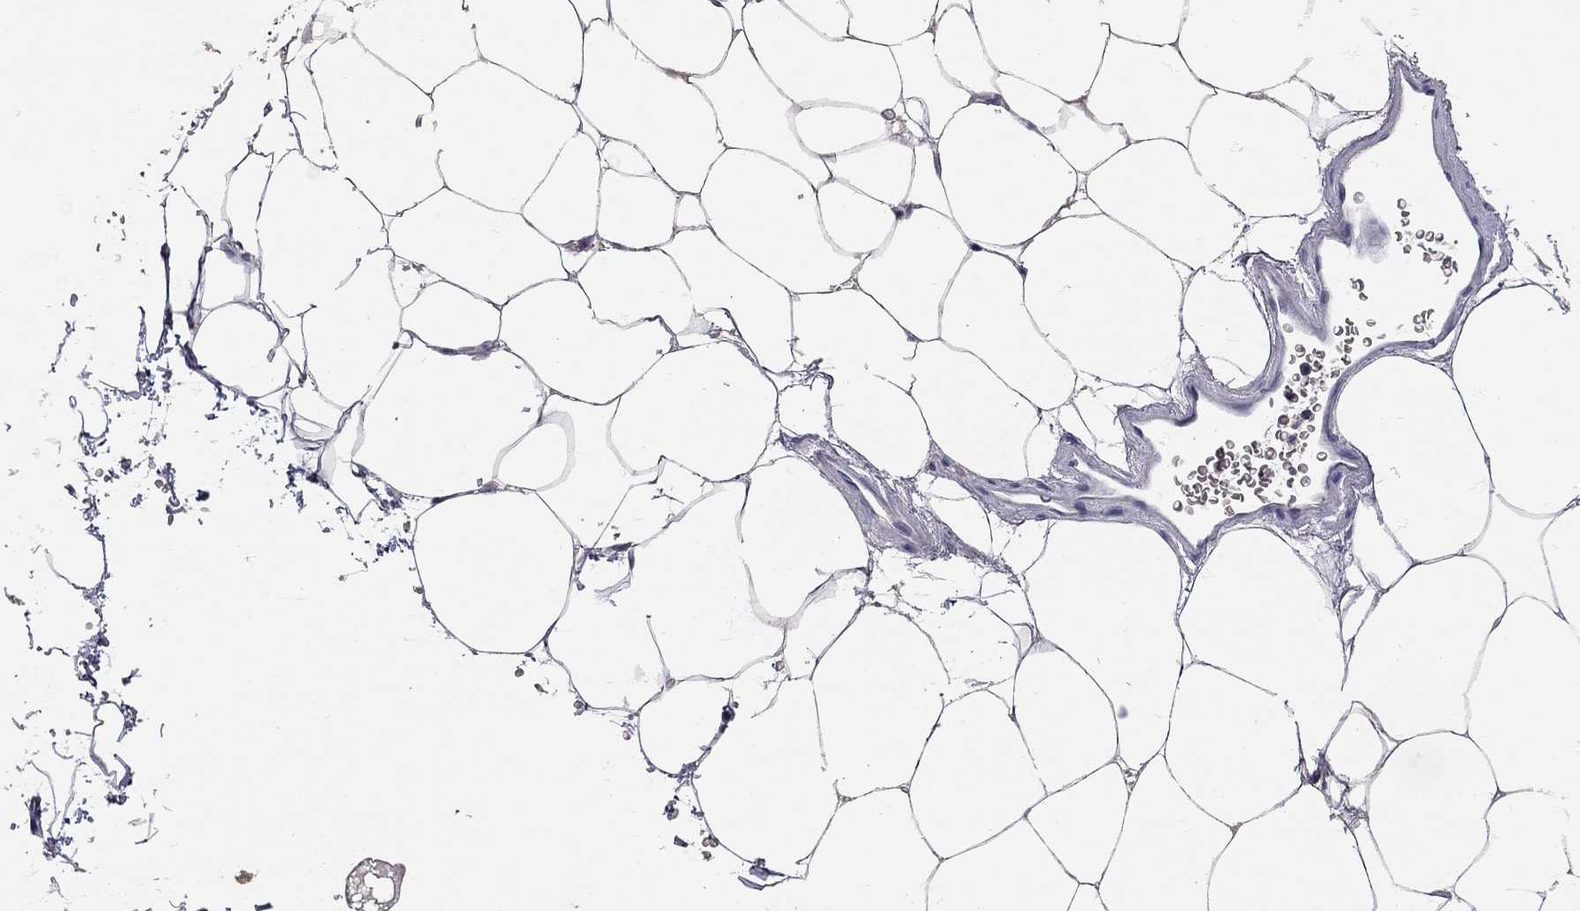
{"staining": {"intensity": "negative", "quantity": "none", "location": "none"}, "tissue": "adipose tissue", "cell_type": "Adipocytes", "image_type": "normal", "snomed": [{"axis": "morphology", "description": "Normal tissue, NOS"}, {"axis": "topography", "description": "Soft tissue"}, {"axis": "topography", "description": "Adipose tissue"}, {"axis": "topography", "description": "Vascular tissue"}, {"axis": "topography", "description": "Peripheral nerve tissue"}], "caption": "High power microscopy photomicrograph of an immunohistochemistry photomicrograph of normal adipose tissue, revealing no significant expression in adipocytes.", "gene": "XAGE2", "patient": {"sex": "male", "age": 68}}